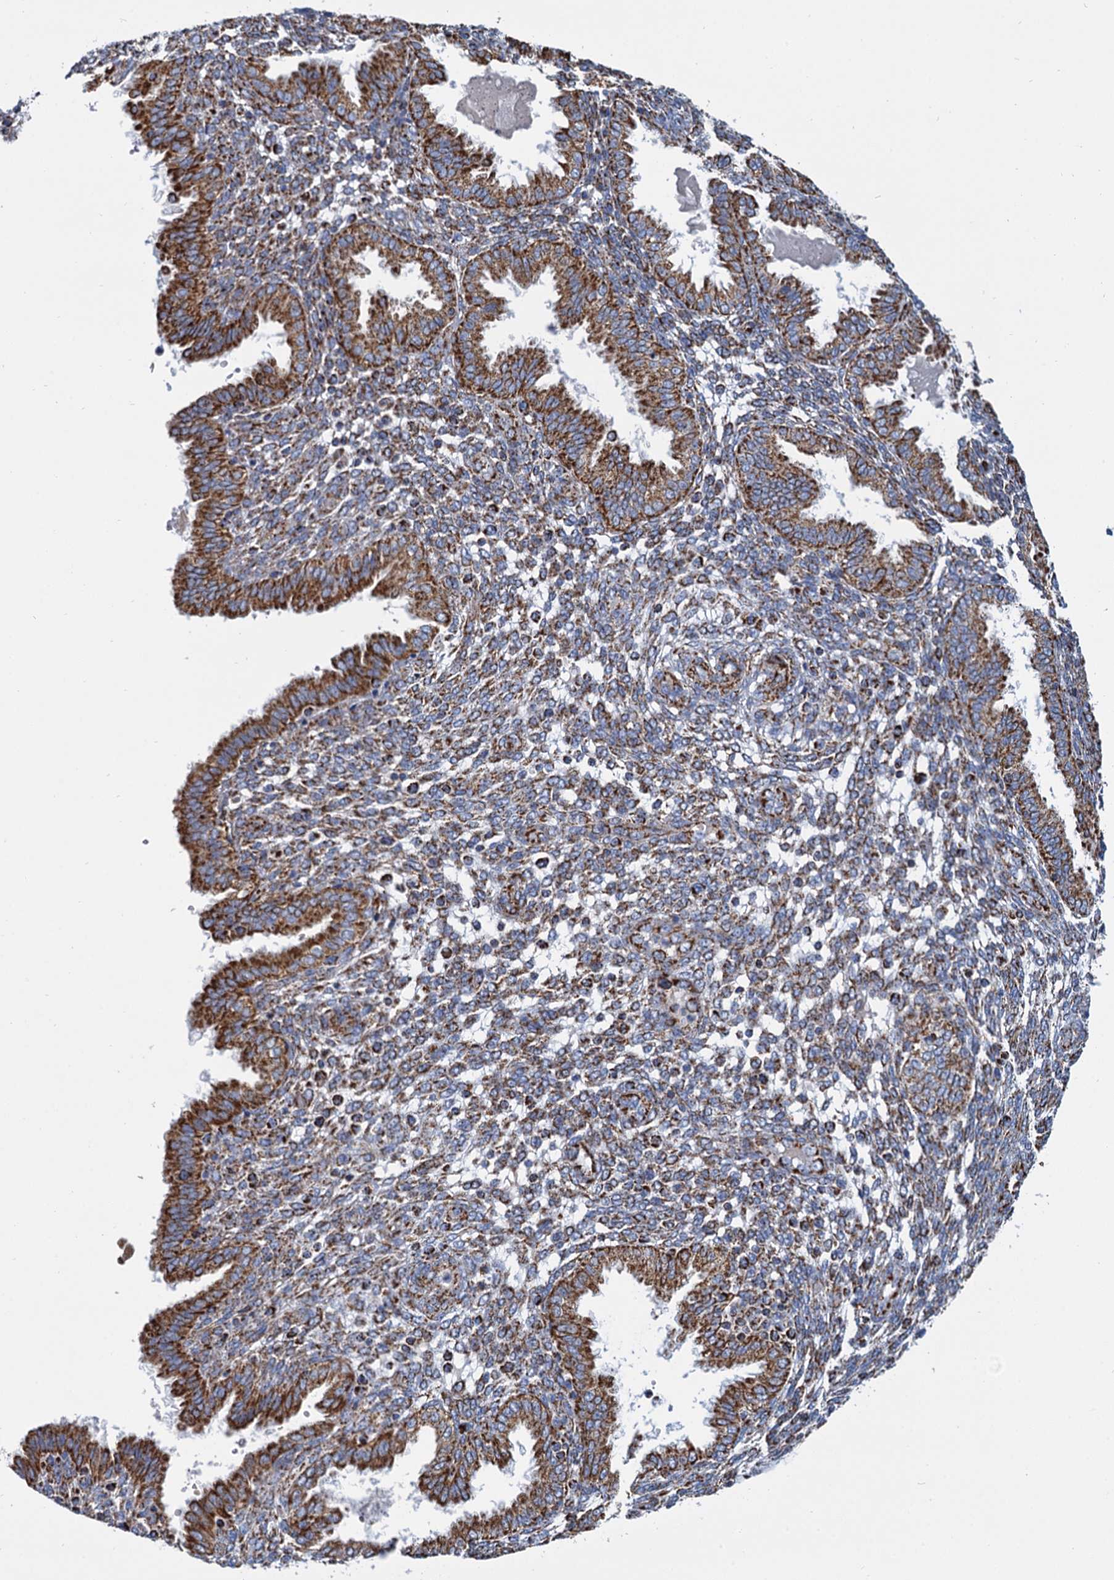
{"staining": {"intensity": "moderate", "quantity": "25%-75%", "location": "cytoplasmic/membranous"}, "tissue": "endometrium", "cell_type": "Cells in endometrial stroma", "image_type": "normal", "snomed": [{"axis": "morphology", "description": "Normal tissue, NOS"}, {"axis": "topography", "description": "Endometrium"}], "caption": "Approximately 25%-75% of cells in endometrial stroma in benign endometrium reveal moderate cytoplasmic/membranous protein expression as visualized by brown immunohistochemical staining.", "gene": "CCP110", "patient": {"sex": "female", "age": 33}}